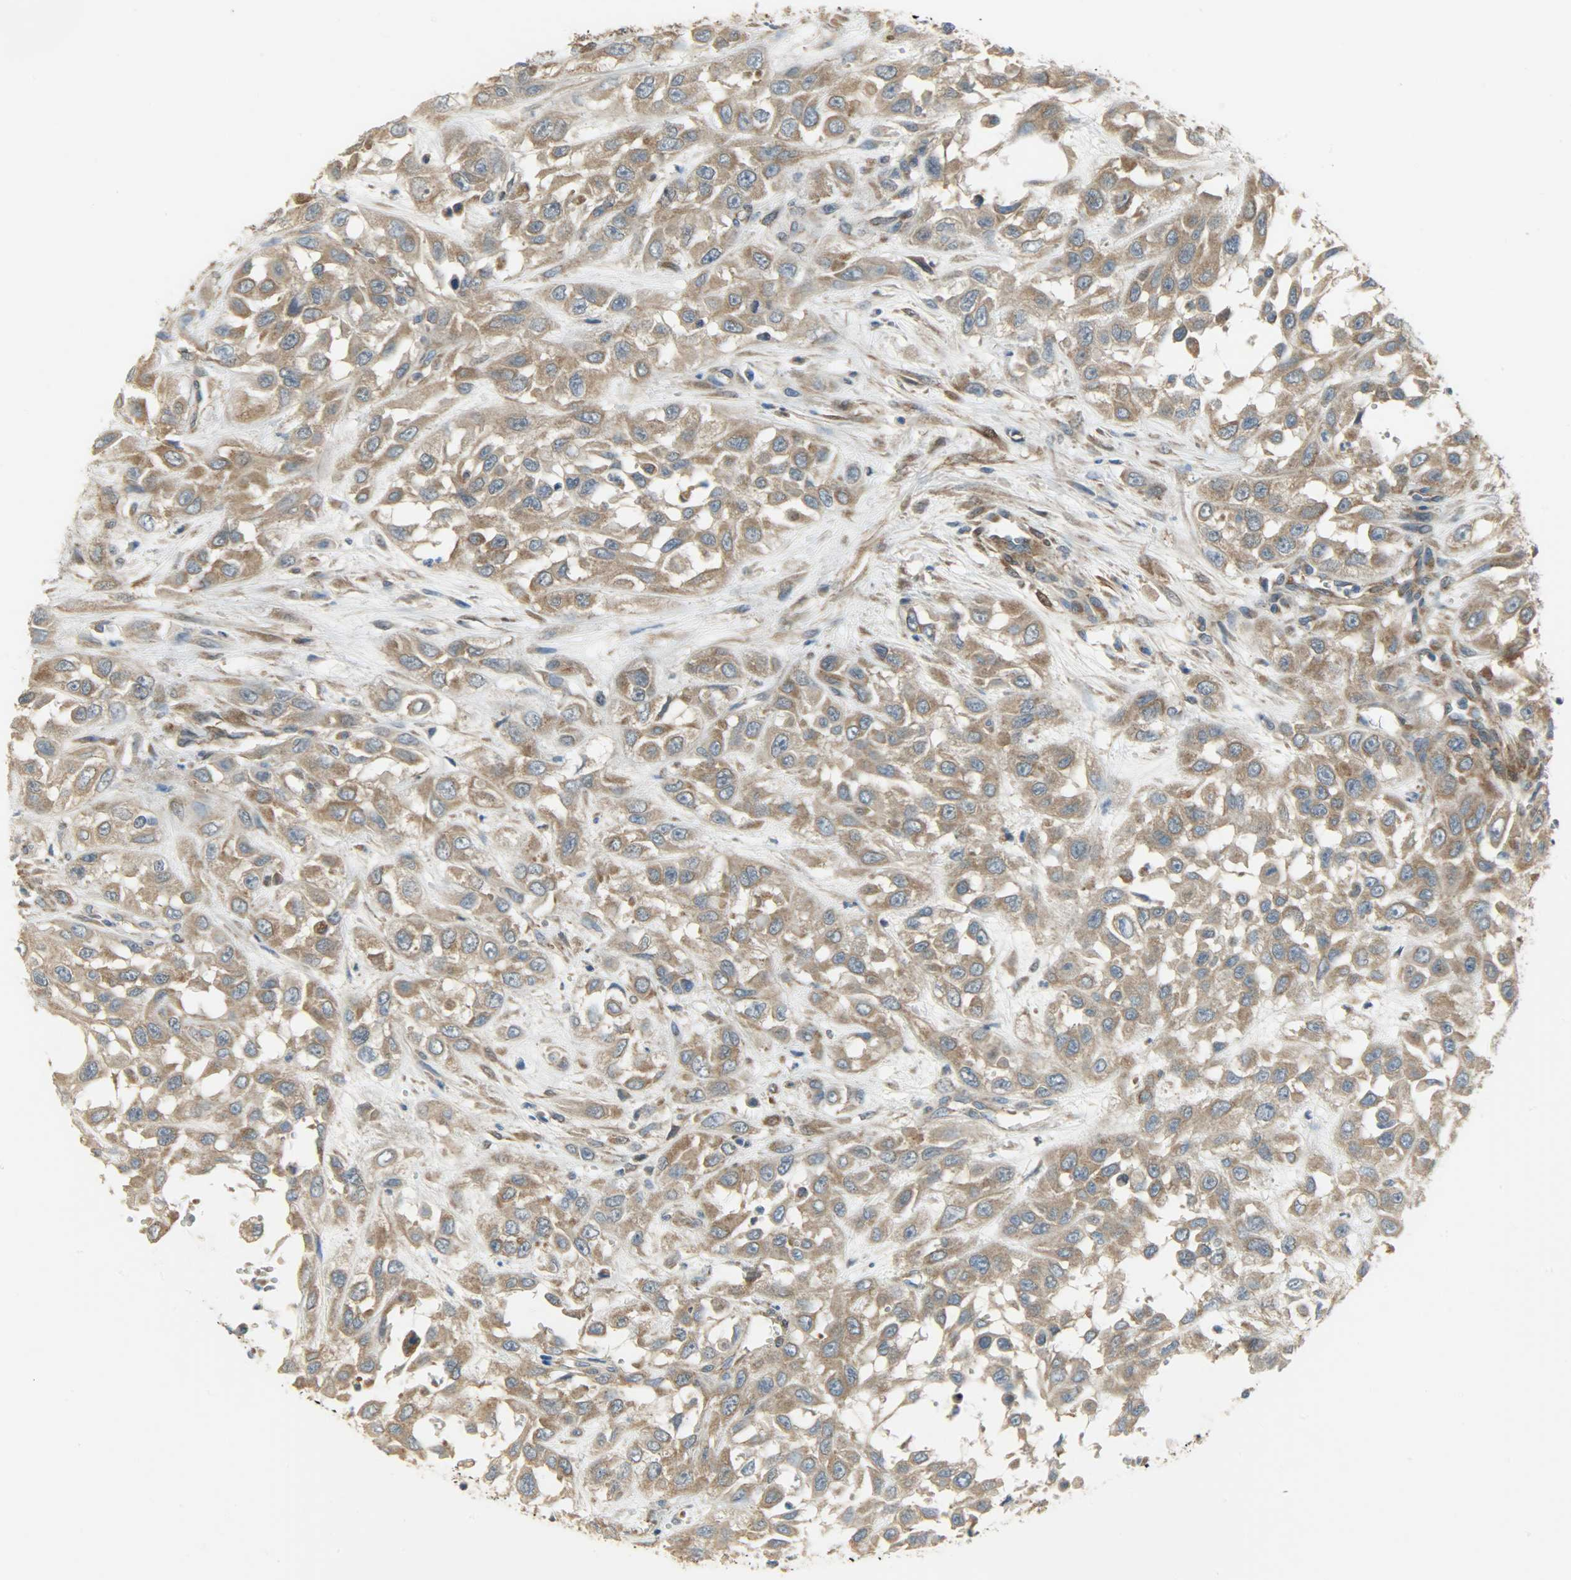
{"staining": {"intensity": "moderate", "quantity": ">75%", "location": "cytoplasmic/membranous"}, "tissue": "urothelial cancer", "cell_type": "Tumor cells", "image_type": "cancer", "snomed": [{"axis": "morphology", "description": "Urothelial carcinoma, High grade"}, {"axis": "topography", "description": "Urinary bladder"}], "caption": "This is an image of immunohistochemistry (IHC) staining of high-grade urothelial carcinoma, which shows moderate expression in the cytoplasmic/membranous of tumor cells.", "gene": "C1orf198", "patient": {"sex": "male", "age": 57}}